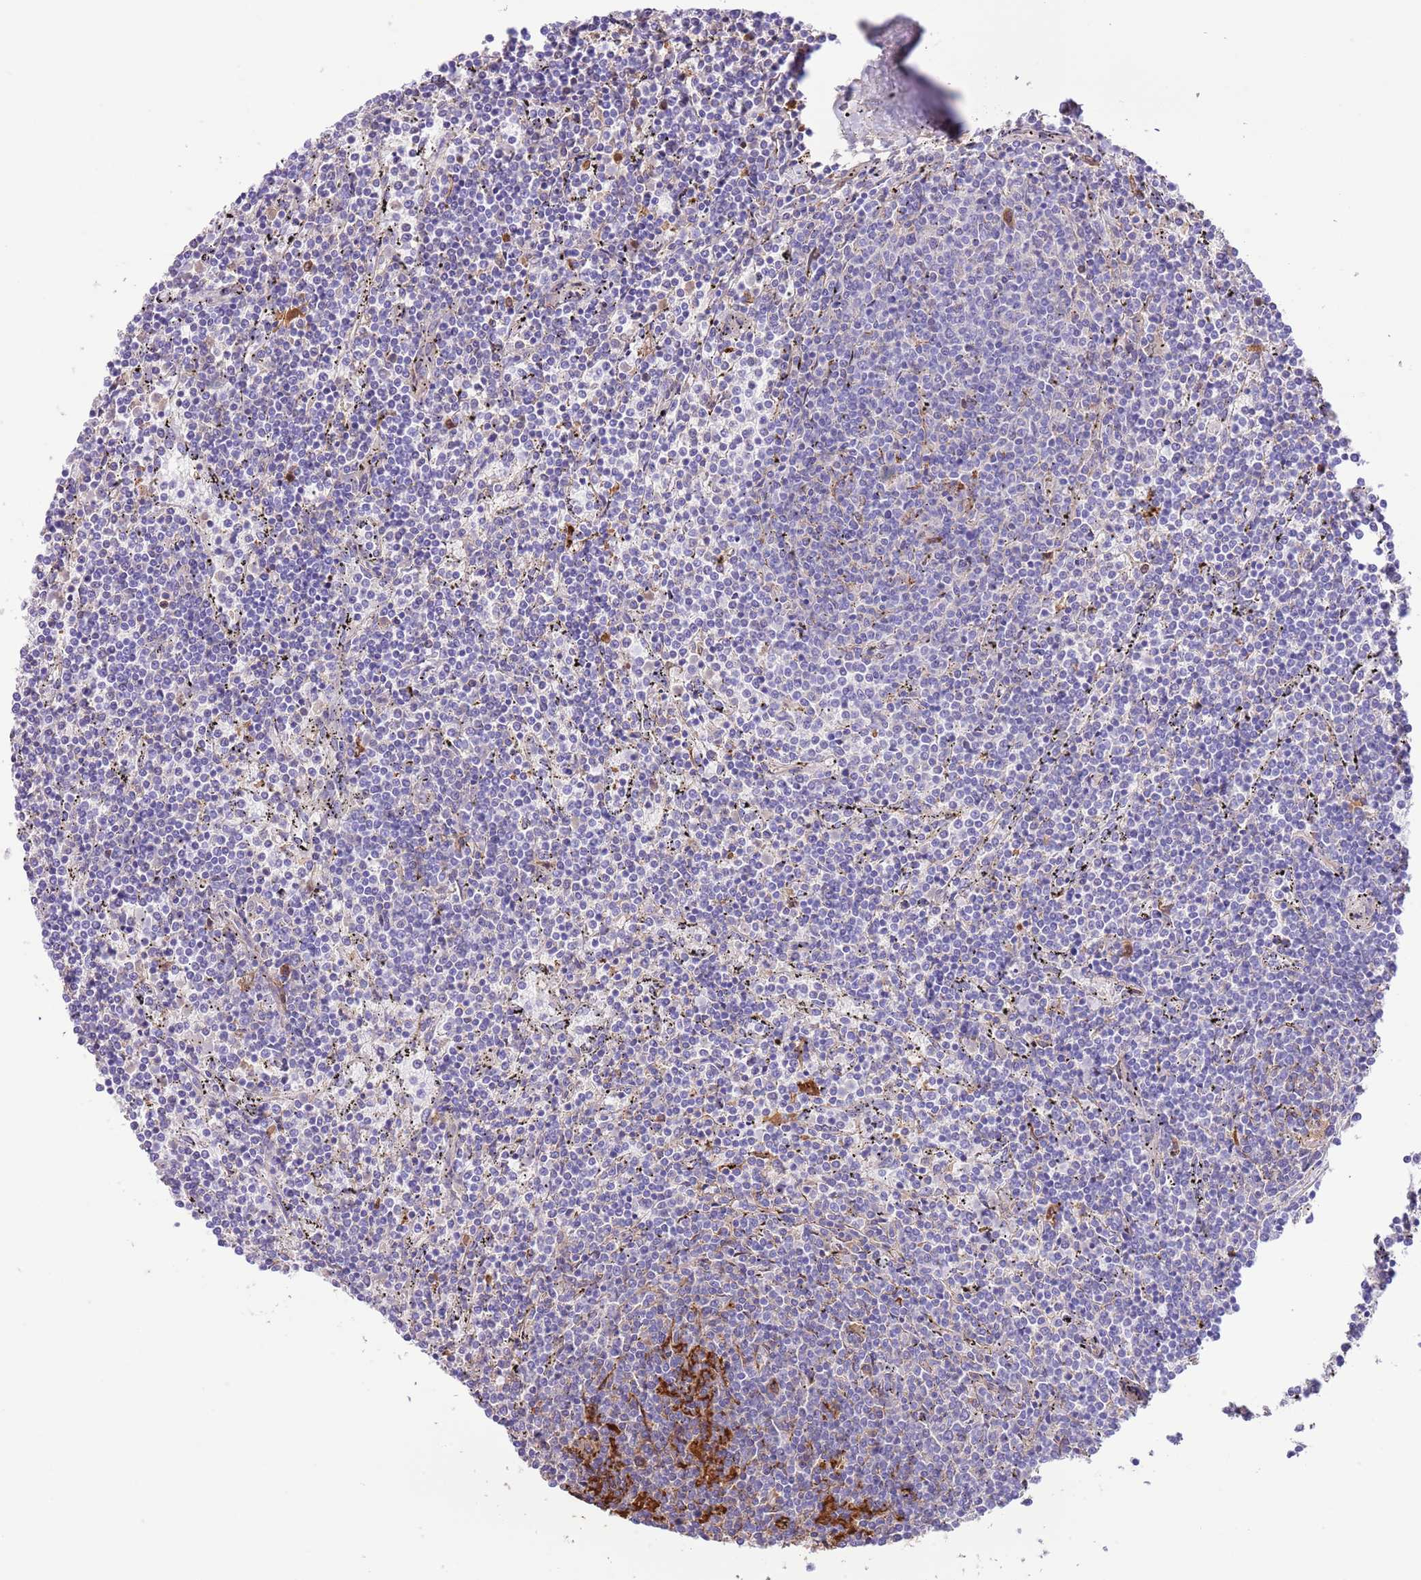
{"staining": {"intensity": "negative", "quantity": "none", "location": "none"}, "tissue": "lymphoma", "cell_type": "Tumor cells", "image_type": "cancer", "snomed": [{"axis": "morphology", "description": "Malignant lymphoma, non-Hodgkin's type, Low grade"}, {"axis": "topography", "description": "Spleen"}], "caption": "DAB immunohistochemical staining of low-grade malignant lymphoma, non-Hodgkin's type displays no significant staining in tumor cells.", "gene": "IGF1", "patient": {"sex": "female", "age": 50}}